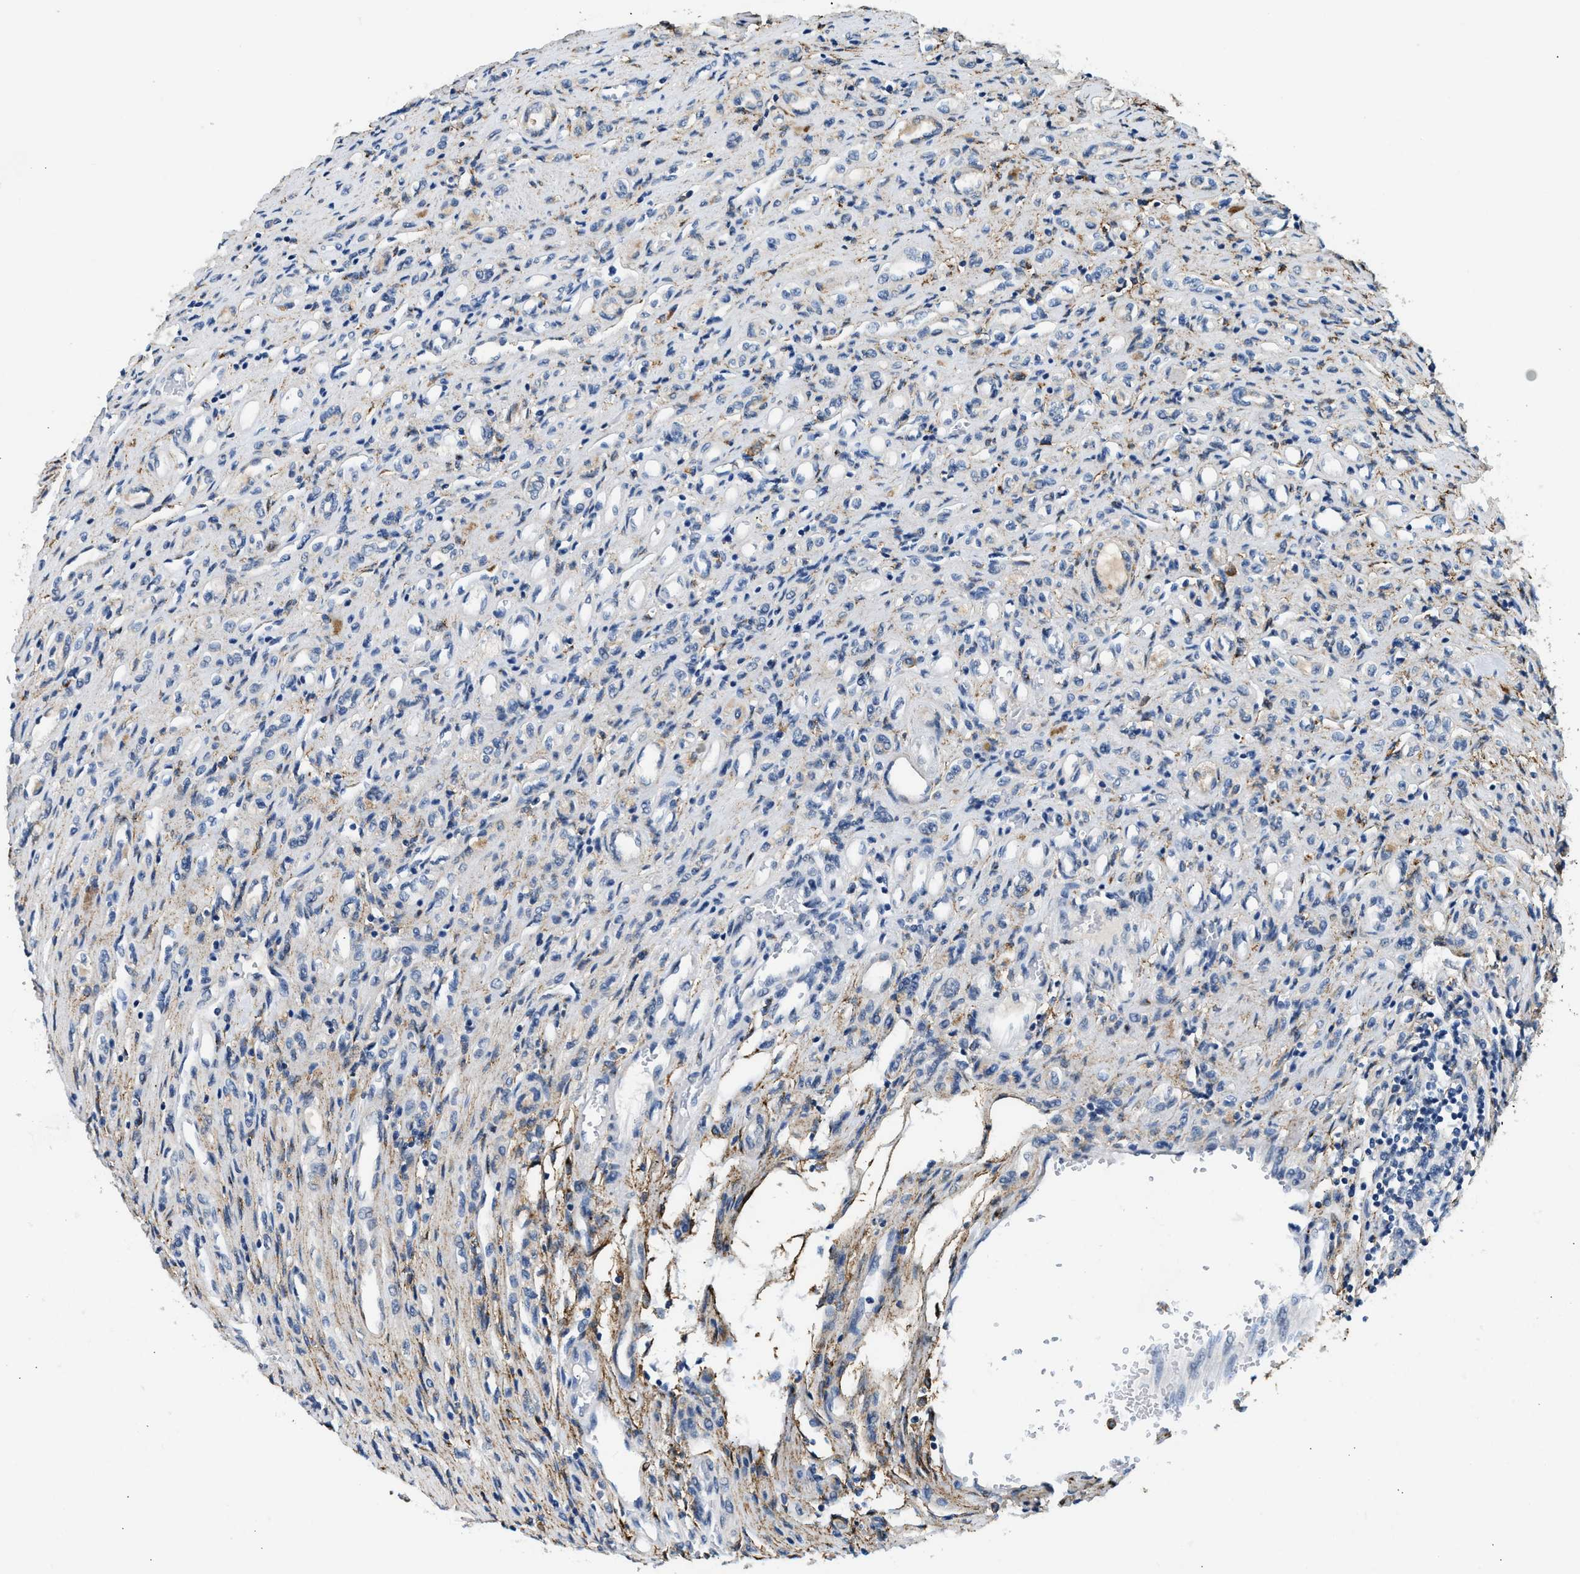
{"staining": {"intensity": "negative", "quantity": "none", "location": "none"}, "tissue": "renal cancer", "cell_type": "Tumor cells", "image_type": "cancer", "snomed": [{"axis": "morphology", "description": "Adenocarcinoma, NOS"}, {"axis": "topography", "description": "Kidney"}], "caption": "Renal cancer was stained to show a protein in brown. There is no significant positivity in tumor cells.", "gene": "LRP1", "patient": {"sex": "female", "age": 70}}